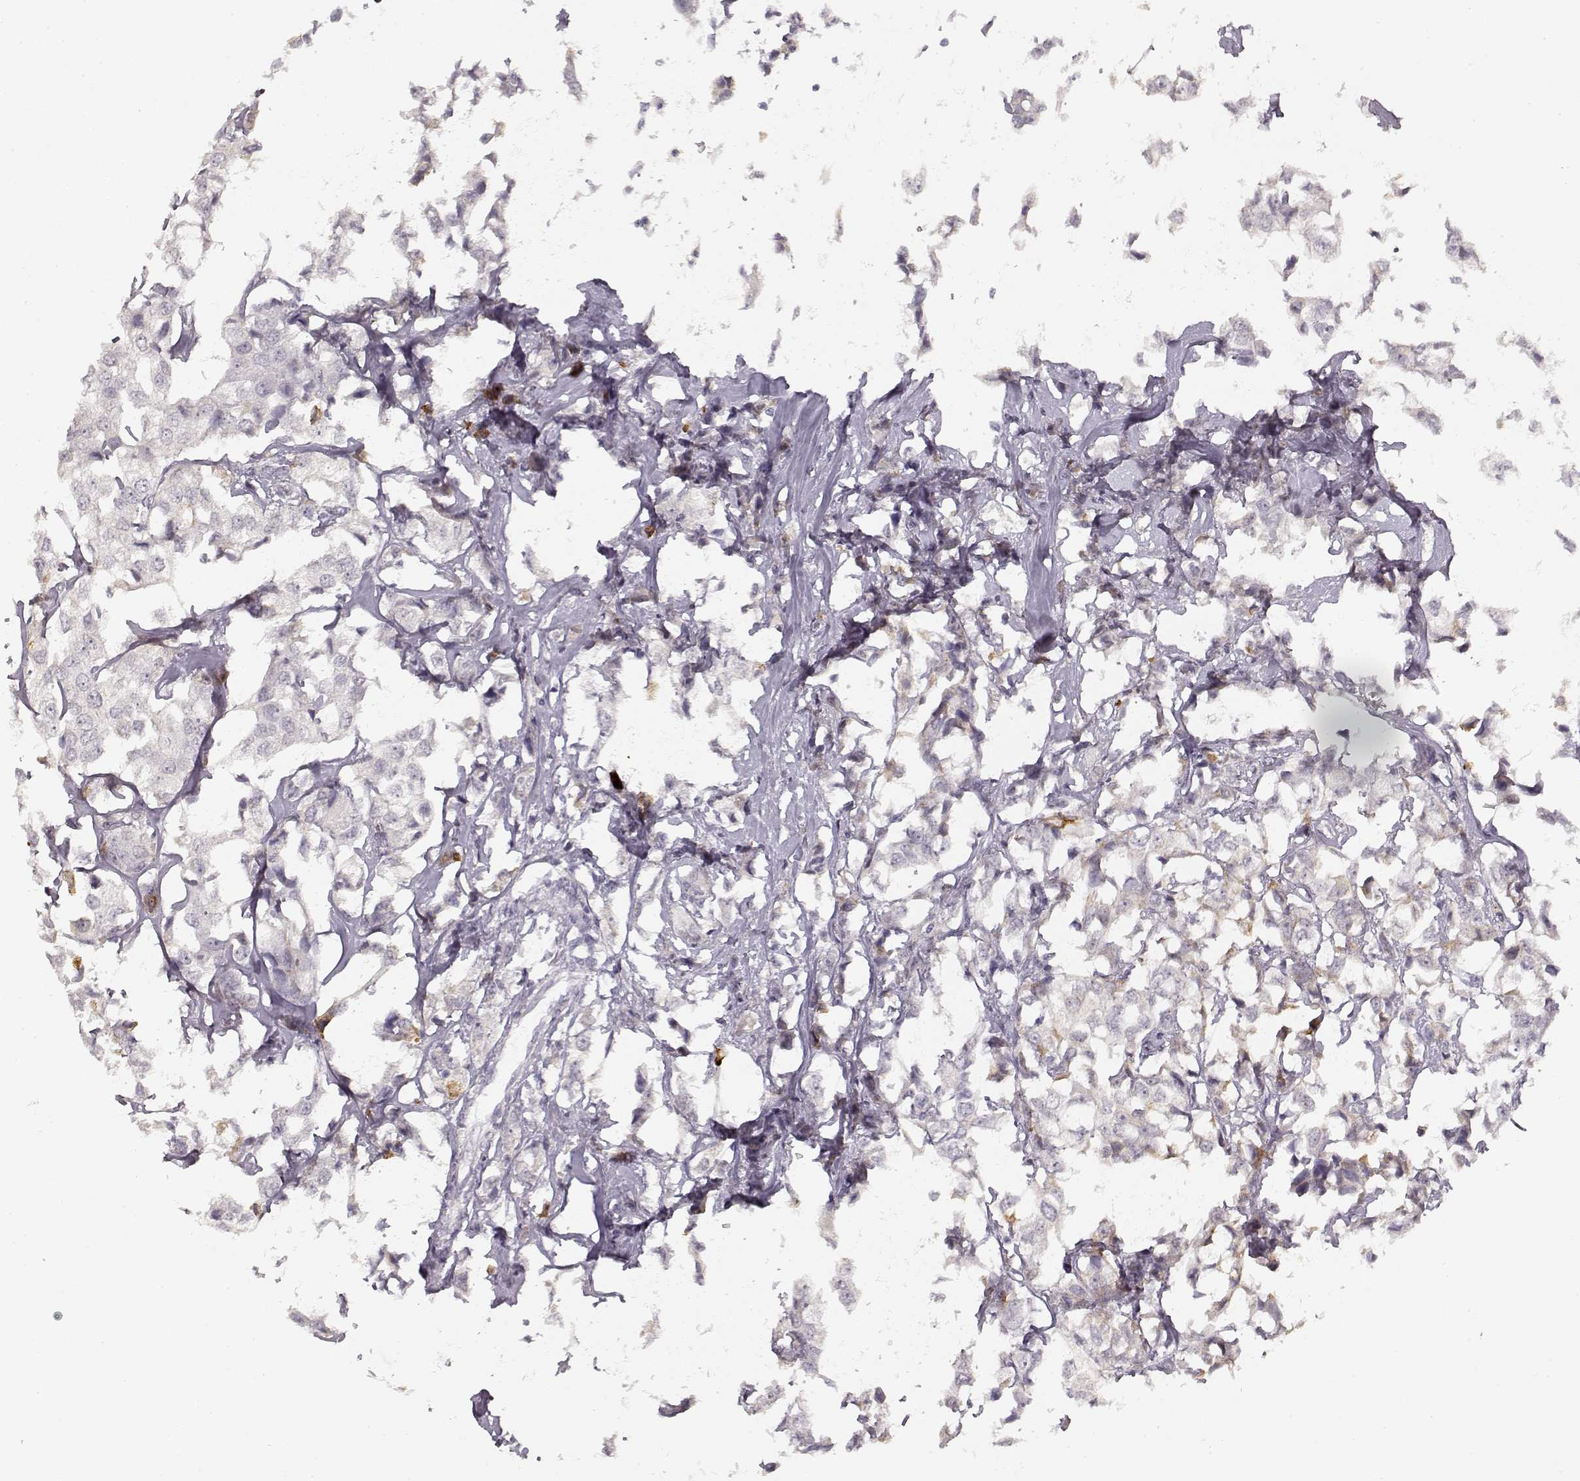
{"staining": {"intensity": "moderate", "quantity": "<25%", "location": "cytoplasmic/membranous"}, "tissue": "breast cancer", "cell_type": "Tumor cells", "image_type": "cancer", "snomed": [{"axis": "morphology", "description": "Duct carcinoma"}, {"axis": "topography", "description": "Breast"}], "caption": "DAB immunohistochemical staining of human invasive ductal carcinoma (breast) displays moderate cytoplasmic/membranous protein expression in about <25% of tumor cells. (DAB = brown stain, brightfield microscopy at high magnification).", "gene": "LAMC2", "patient": {"sex": "female", "age": 80}}